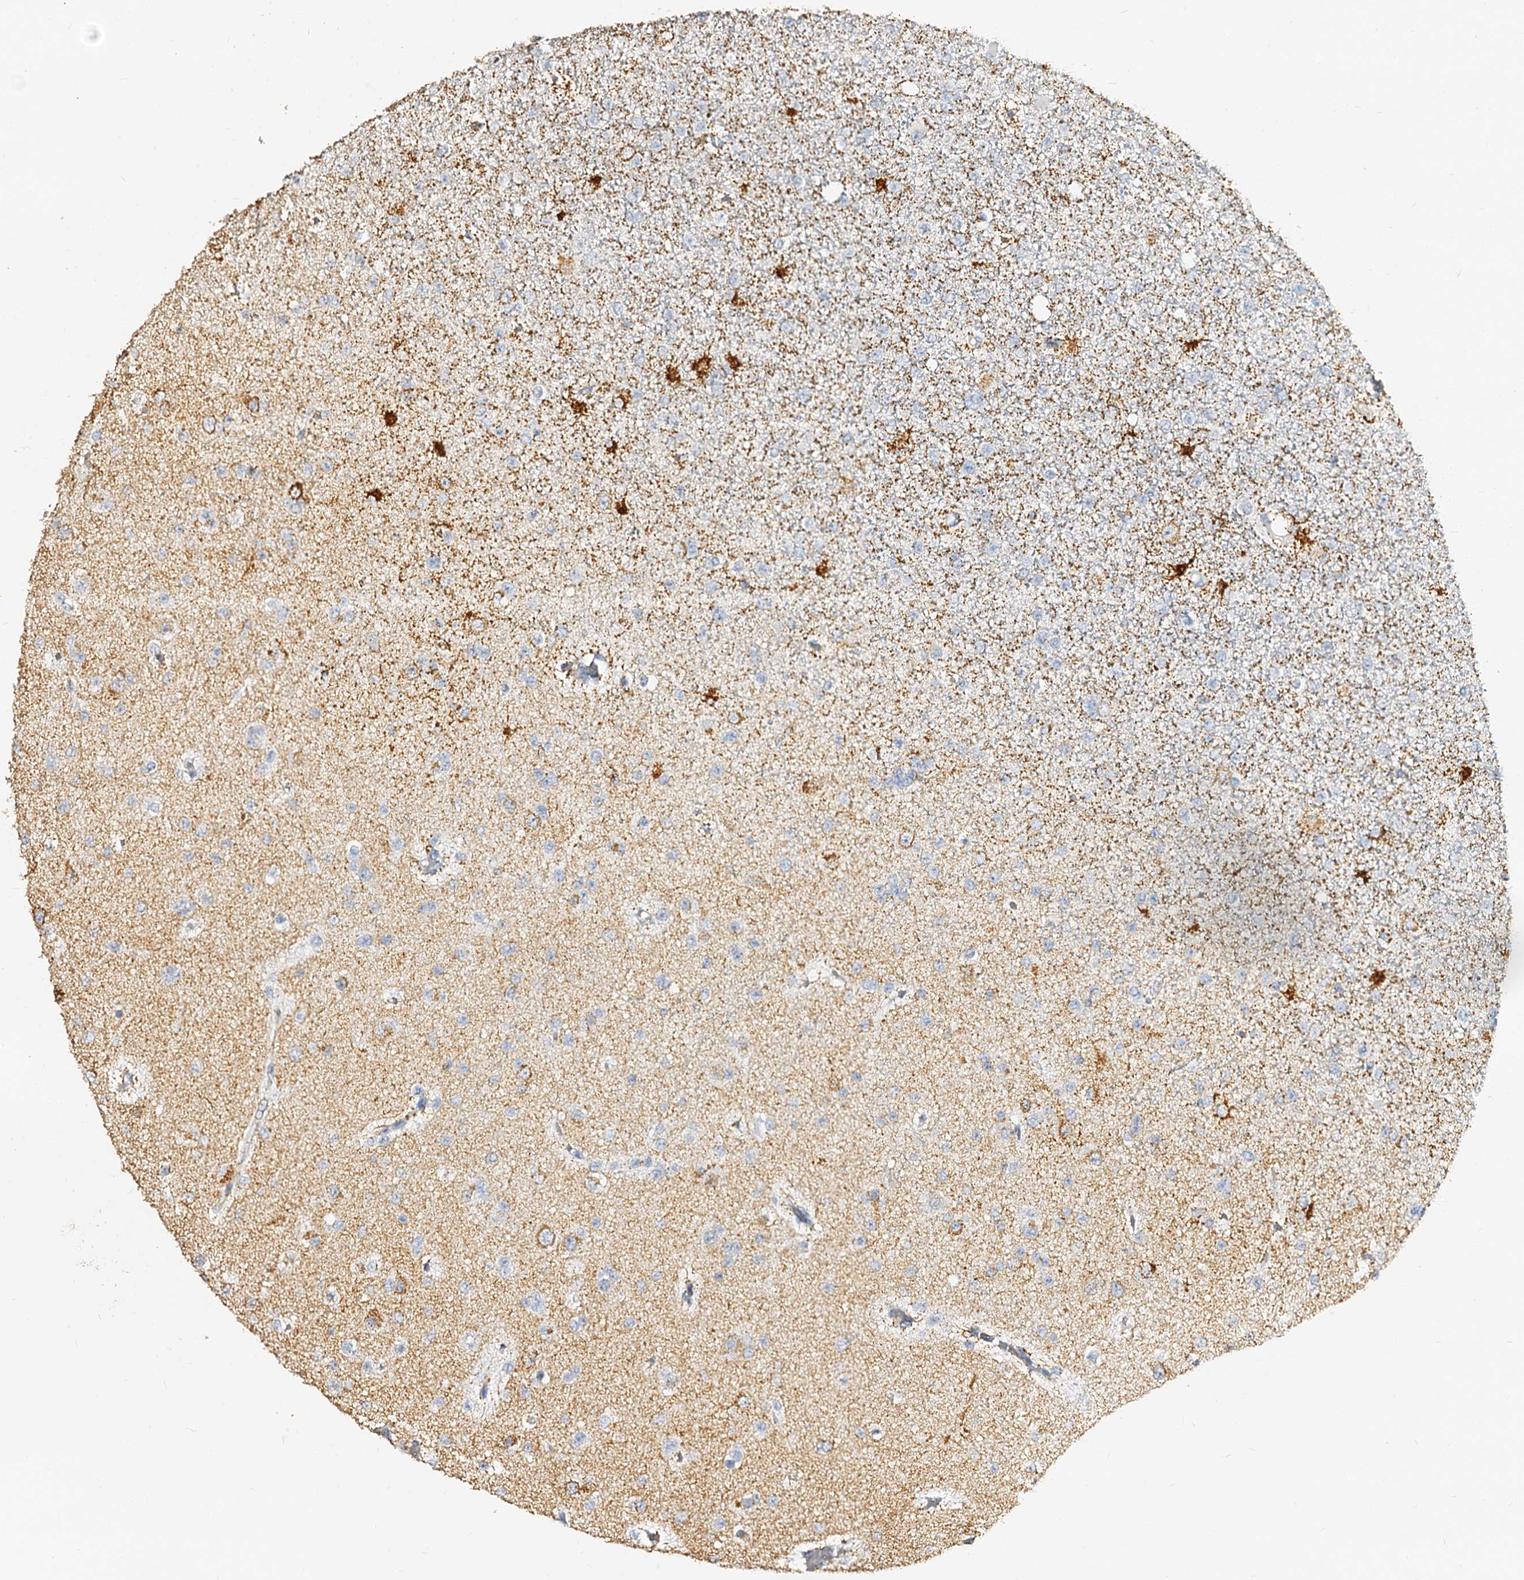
{"staining": {"intensity": "strong", "quantity": "<25%", "location": "cytoplasmic/membranous"}, "tissue": "glioma", "cell_type": "Tumor cells", "image_type": "cancer", "snomed": [{"axis": "morphology", "description": "Glioma, malignant, Low grade"}, {"axis": "topography", "description": "Brain"}], "caption": "Malignant glioma (low-grade) stained with a protein marker demonstrates strong staining in tumor cells.", "gene": "MAOB", "patient": {"sex": "female", "age": 22}}